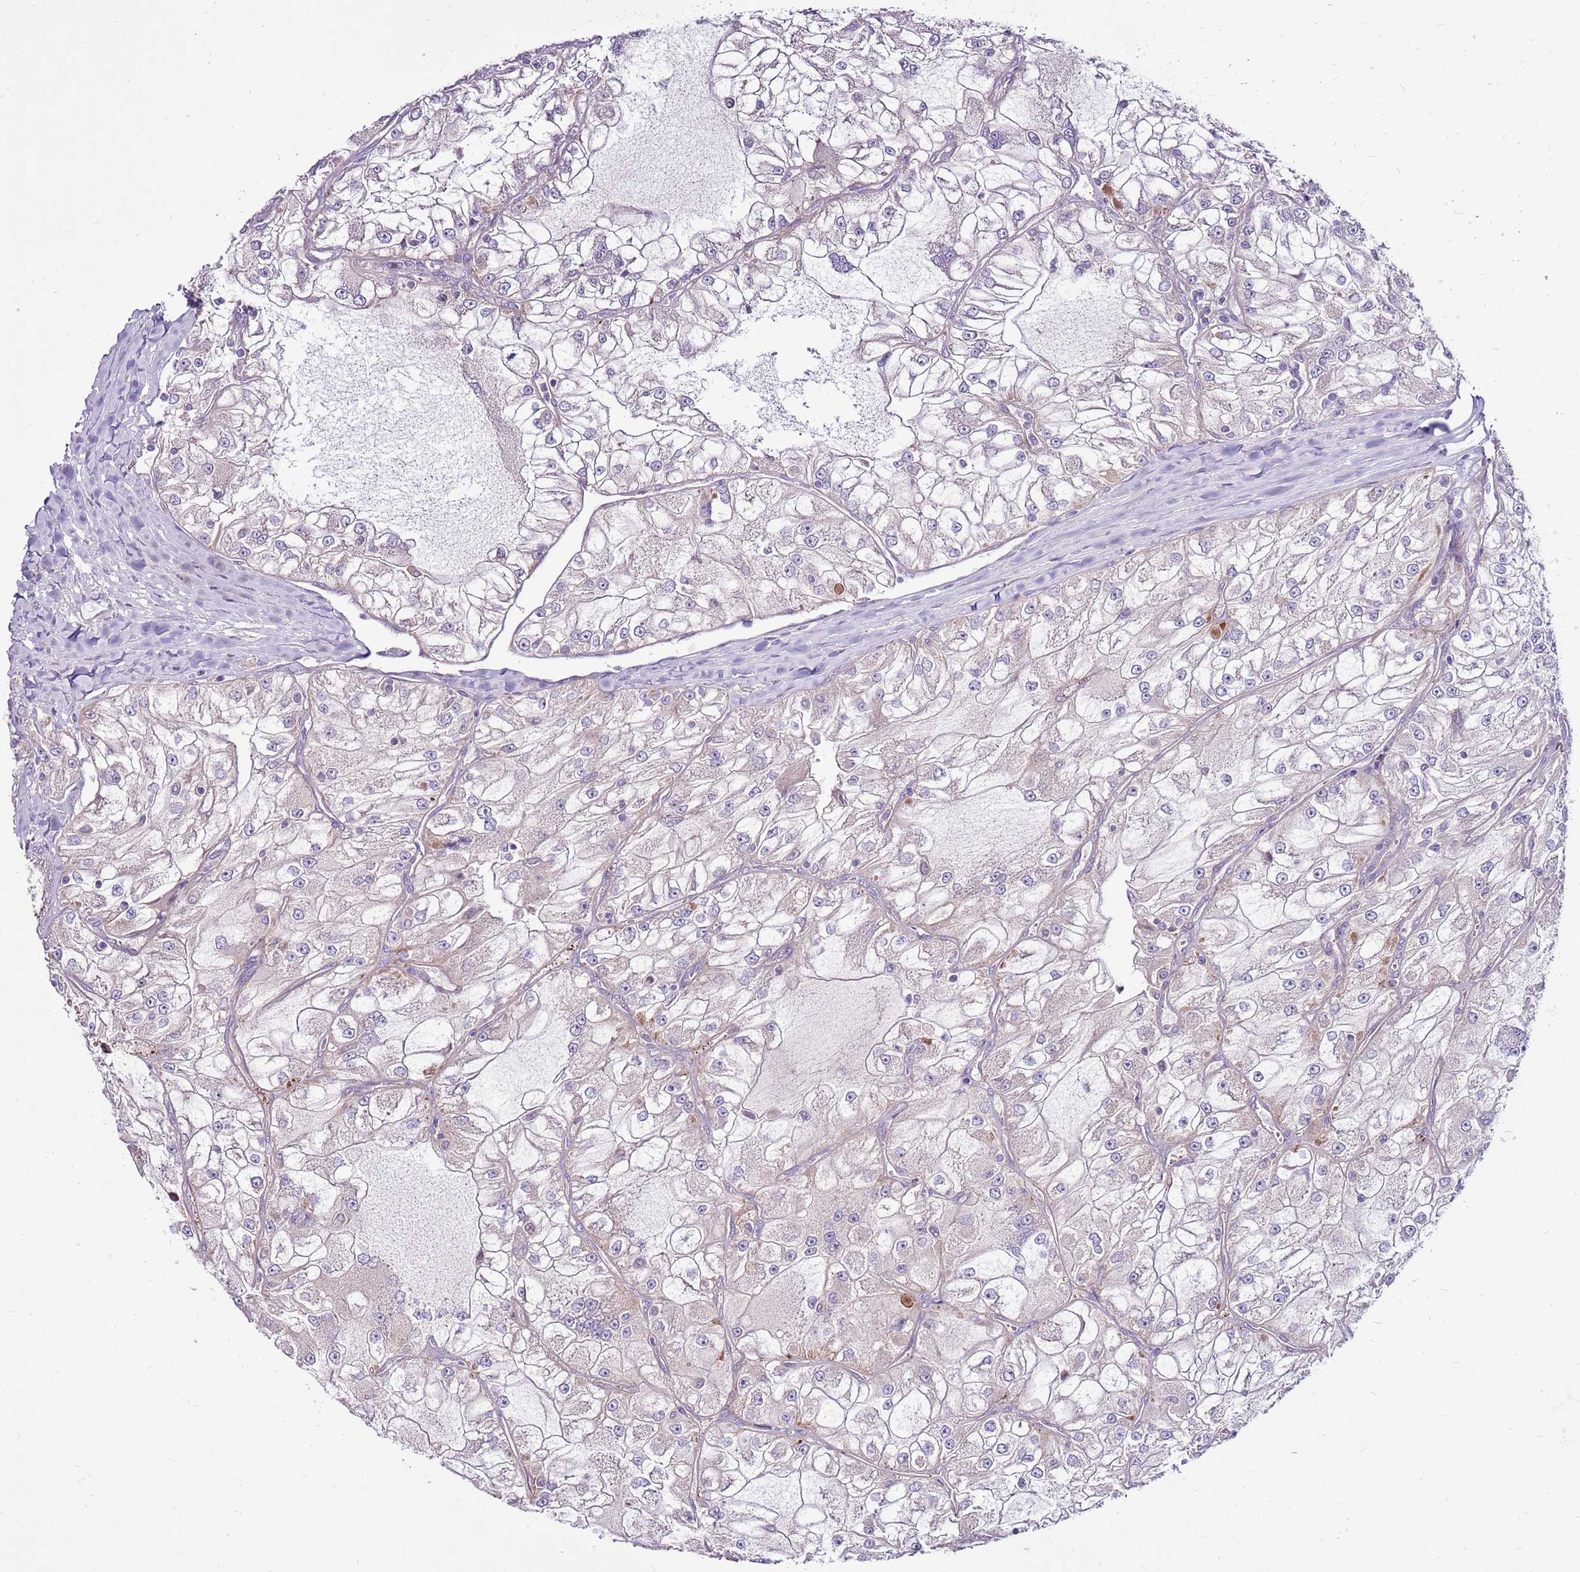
{"staining": {"intensity": "negative", "quantity": "none", "location": "none"}, "tissue": "renal cancer", "cell_type": "Tumor cells", "image_type": "cancer", "snomed": [{"axis": "morphology", "description": "Adenocarcinoma, NOS"}, {"axis": "topography", "description": "Kidney"}], "caption": "DAB immunohistochemical staining of renal cancer exhibits no significant expression in tumor cells.", "gene": "SMG1", "patient": {"sex": "female", "age": 72}}